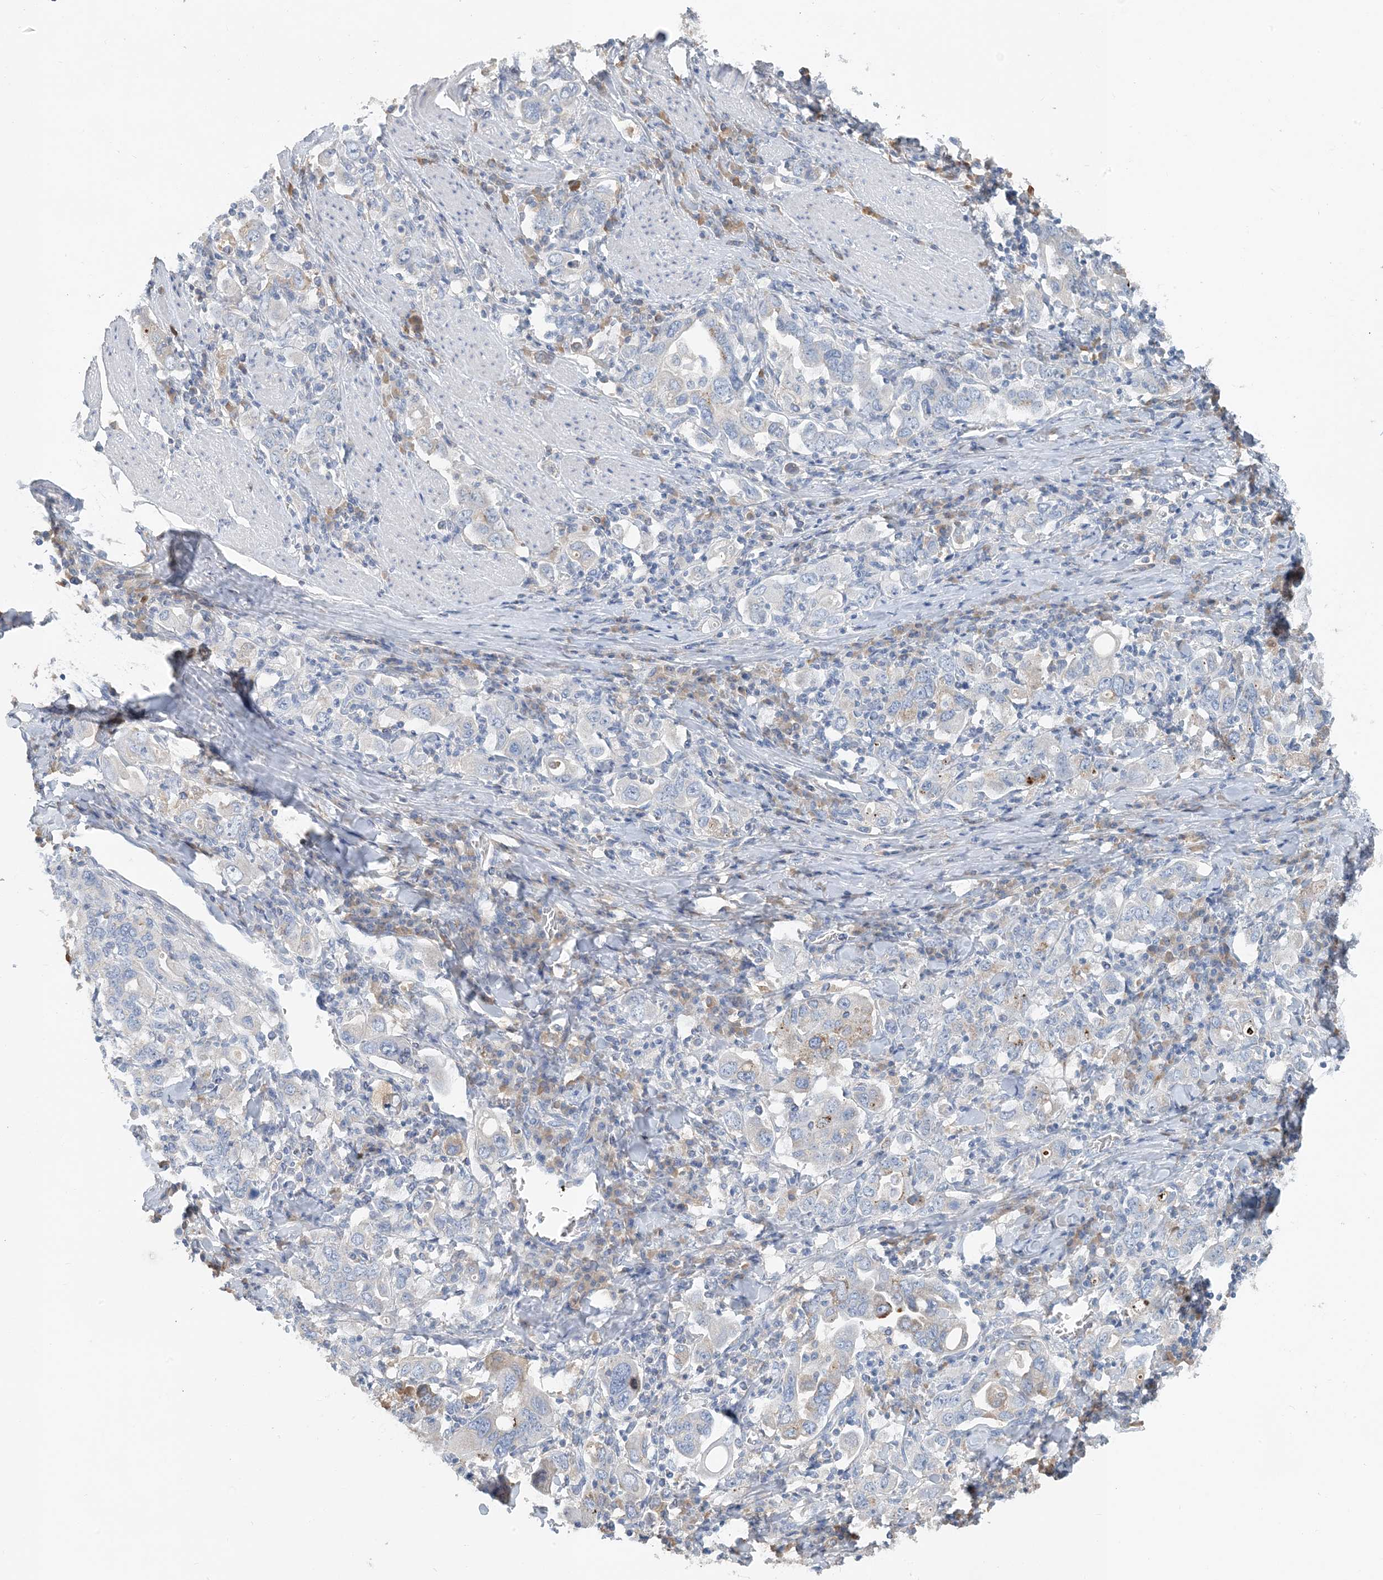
{"staining": {"intensity": "weak", "quantity": "<25%", "location": "cytoplasmic/membranous"}, "tissue": "stomach cancer", "cell_type": "Tumor cells", "image_type": "cancer", "snomed": [{"axis": "morphology", "description": "Adenocarcinoma, NOS"}, {"axis": "topography", "description": "Stomach, upper"}], "caption": "High magnification brightfield microscopy of adenocarcinoma (stomach) stained with DAB (brown) and counterstained with hematoxylin (blue): tumor cells show no significant expression.", "gene": "CTRL", "patient": {"sex": "male", "age": 62}}